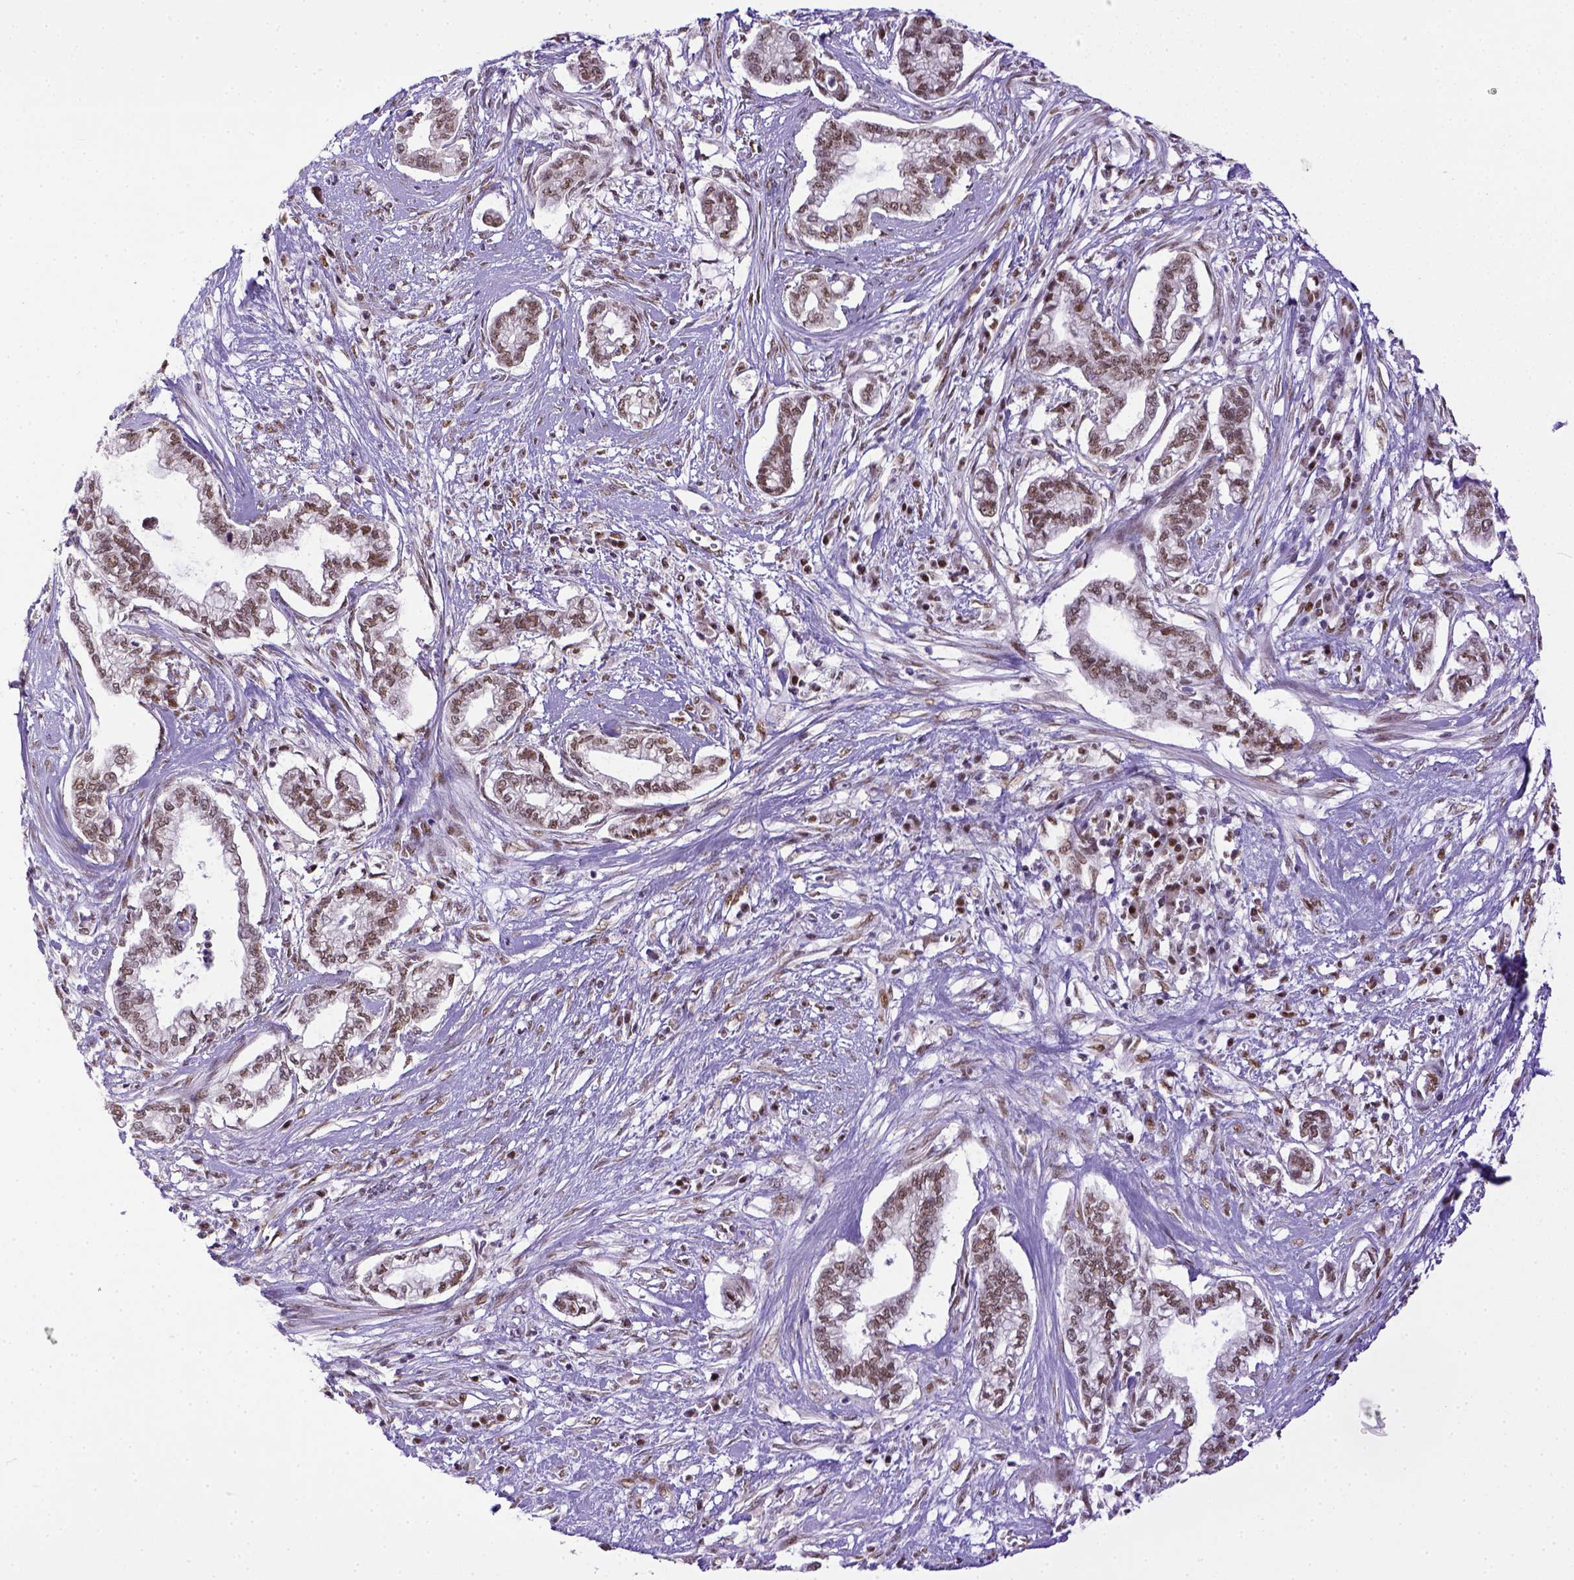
{"staining": {"intensity": "moderate", "quantity": ">75%", "location": "nuclear"}, "tissue": "cervical cancer", "cell_type": "Tumor cells", "image_type": "cancer", "snomed": [{"axis": "morphology", "description": "Adenocarcinoma, NOS"}, {"axis": "topography", "description": "Cervix"}], "caption": "DAB immunohistochemical staining of cervical cancer (adenocarcinoma) reveals moderate nuclear protein staining in about >75% of tumor cells.", "gene": "ERCC1", "patient": {"sex": "female", "age": 62}}